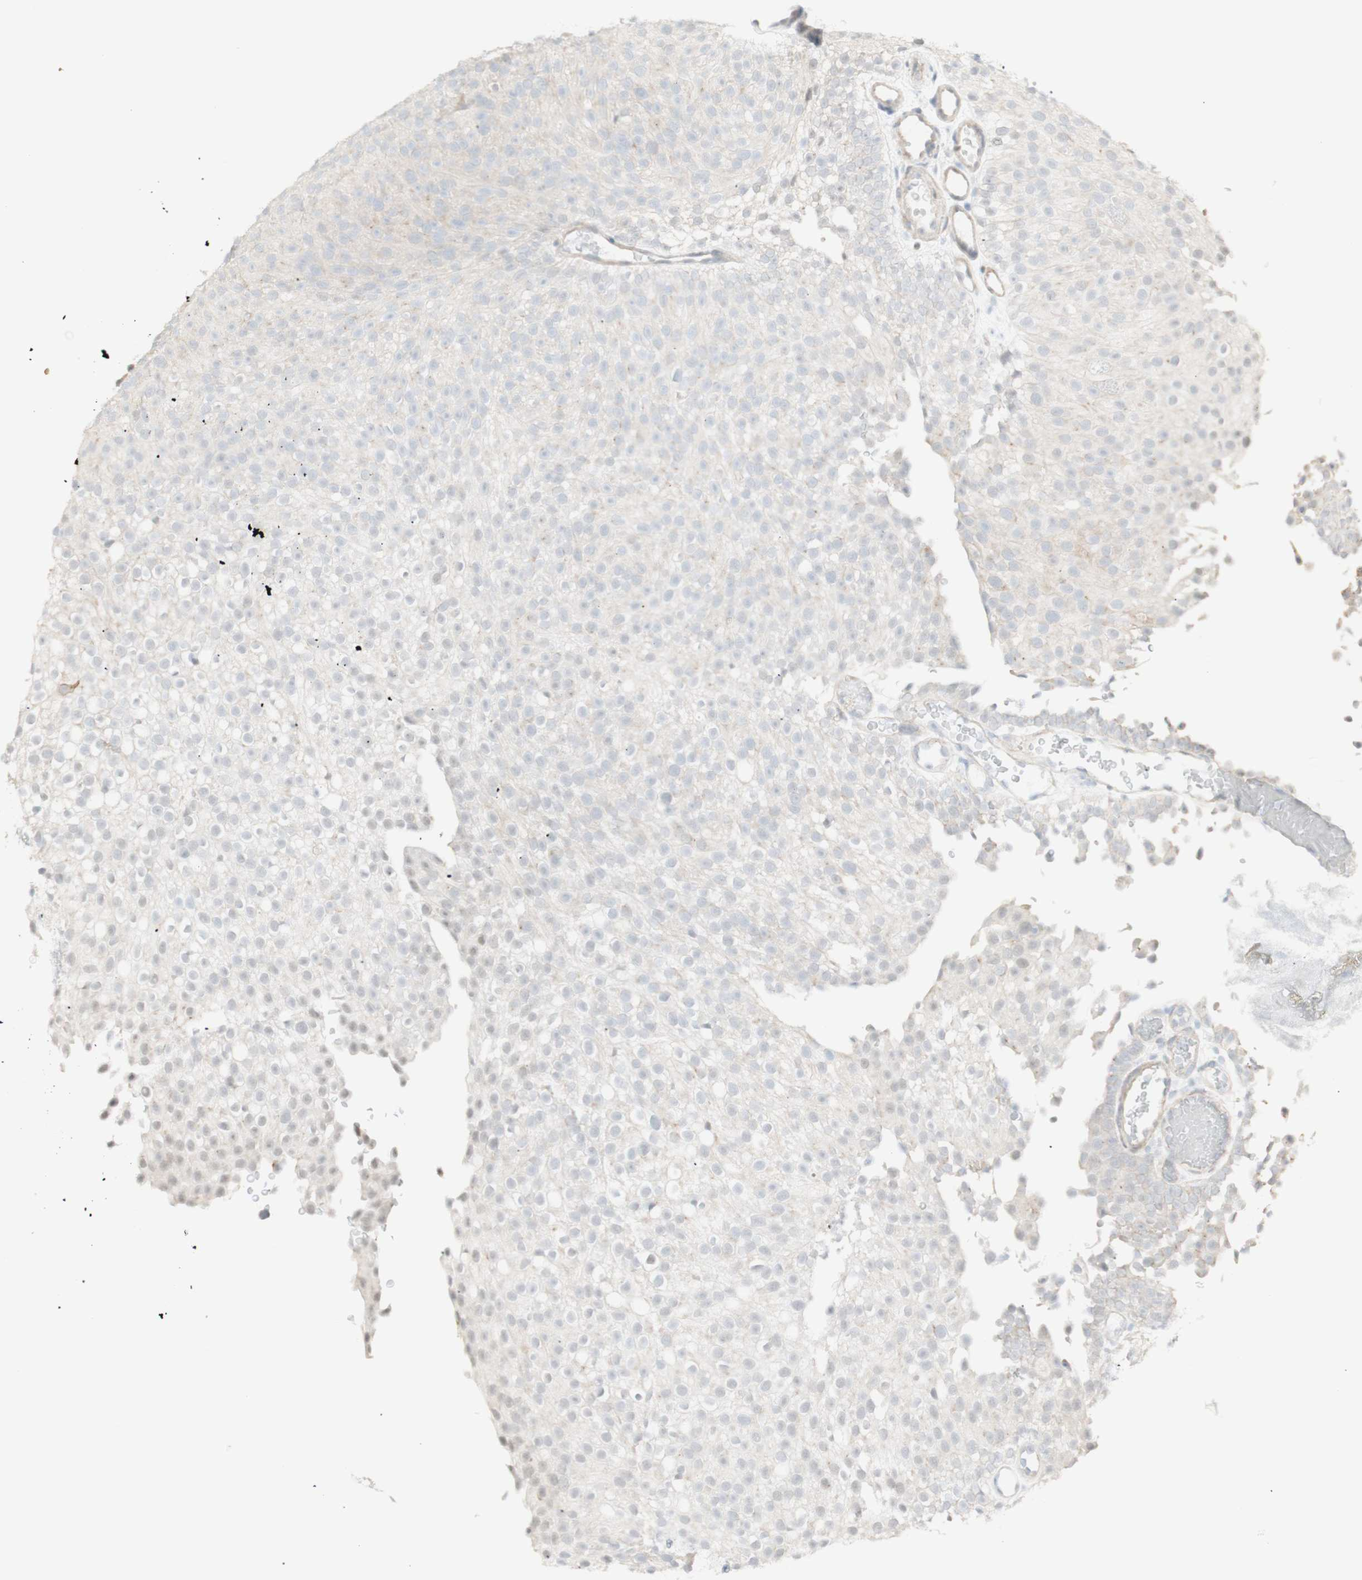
{"staining": {"intensity": "weak", "quantity": "25%-75%", "location": "cytoplasmic/membranous"}, "tissue": "urothelial cancer", "cell_type": "Tumor cells", "image_type": "cancer", "snomed": [{"axis": "morphology", "description": "Urothelial carcinoma, Low grade"}, {"axis": "topography", "description": "Urinary bladder"}], "caption": "Immunohistochemical staining of low-grade urothelial carcinoma demonstrates low levels of weak cytoplasmic/membranous protein positivity in about 25%-75% of tumor cells.", "gene": "NDST4", "patient": {"sex": "male", "age": 78}}